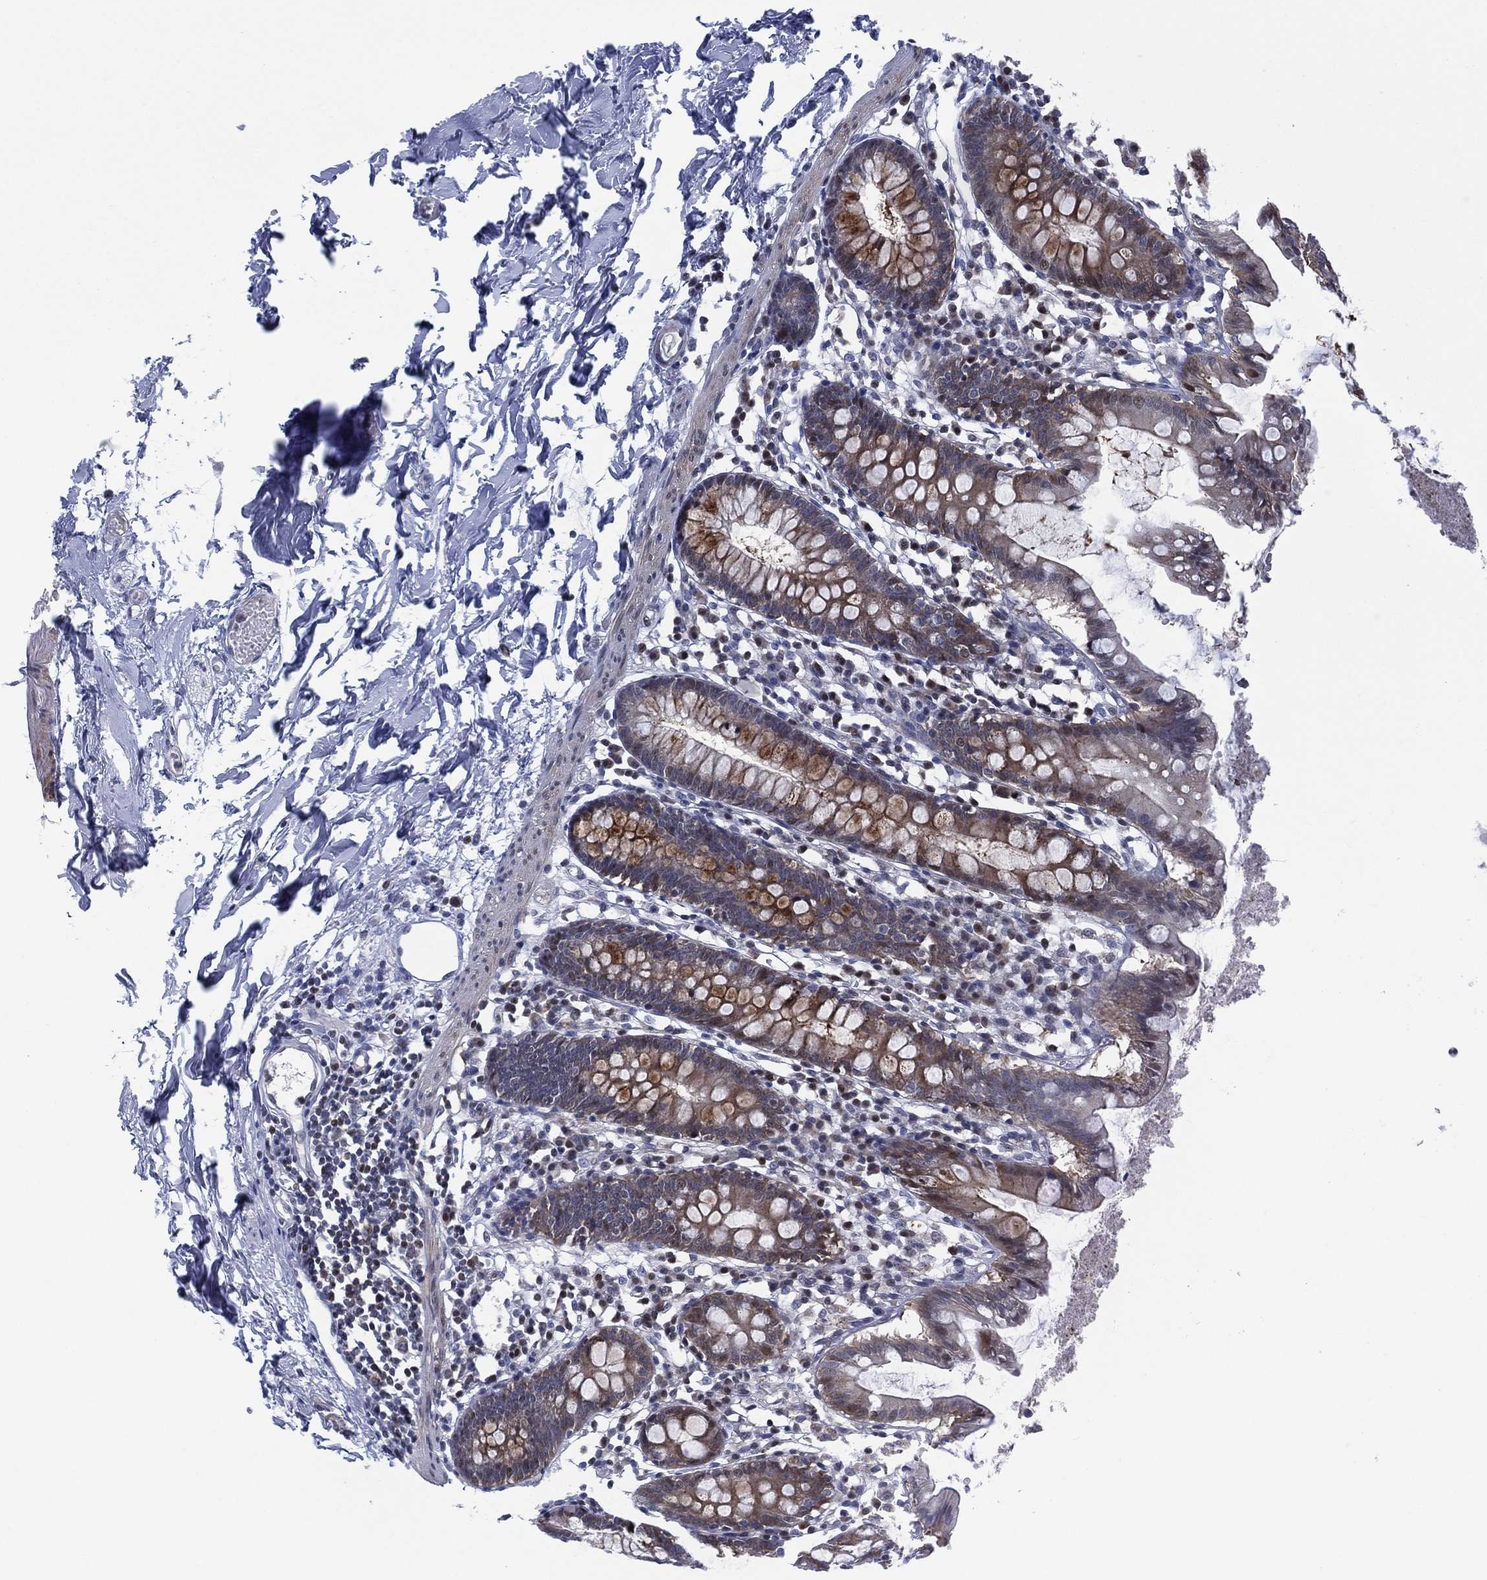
{"staining": {"intensity": "moderate", "quantity": "<25%", "location": "cytoplasmic/membranous"}, "tissue": "small intestine", "cell_type": "Glandular cells", "image_type": "normal", "snomed": [{"axis": "morphology", "description": "Normal tissue, NOS"}, {"axis": "topography", "description": "Small intestine"}], "caption": "Glandular cells exhibit low levels of moderate cytoplasmic/membranous expression in about <25% of cells in benign small intestine.", "gene": "SLC4A4", "patient": {"sex": "female", "age": 90}}